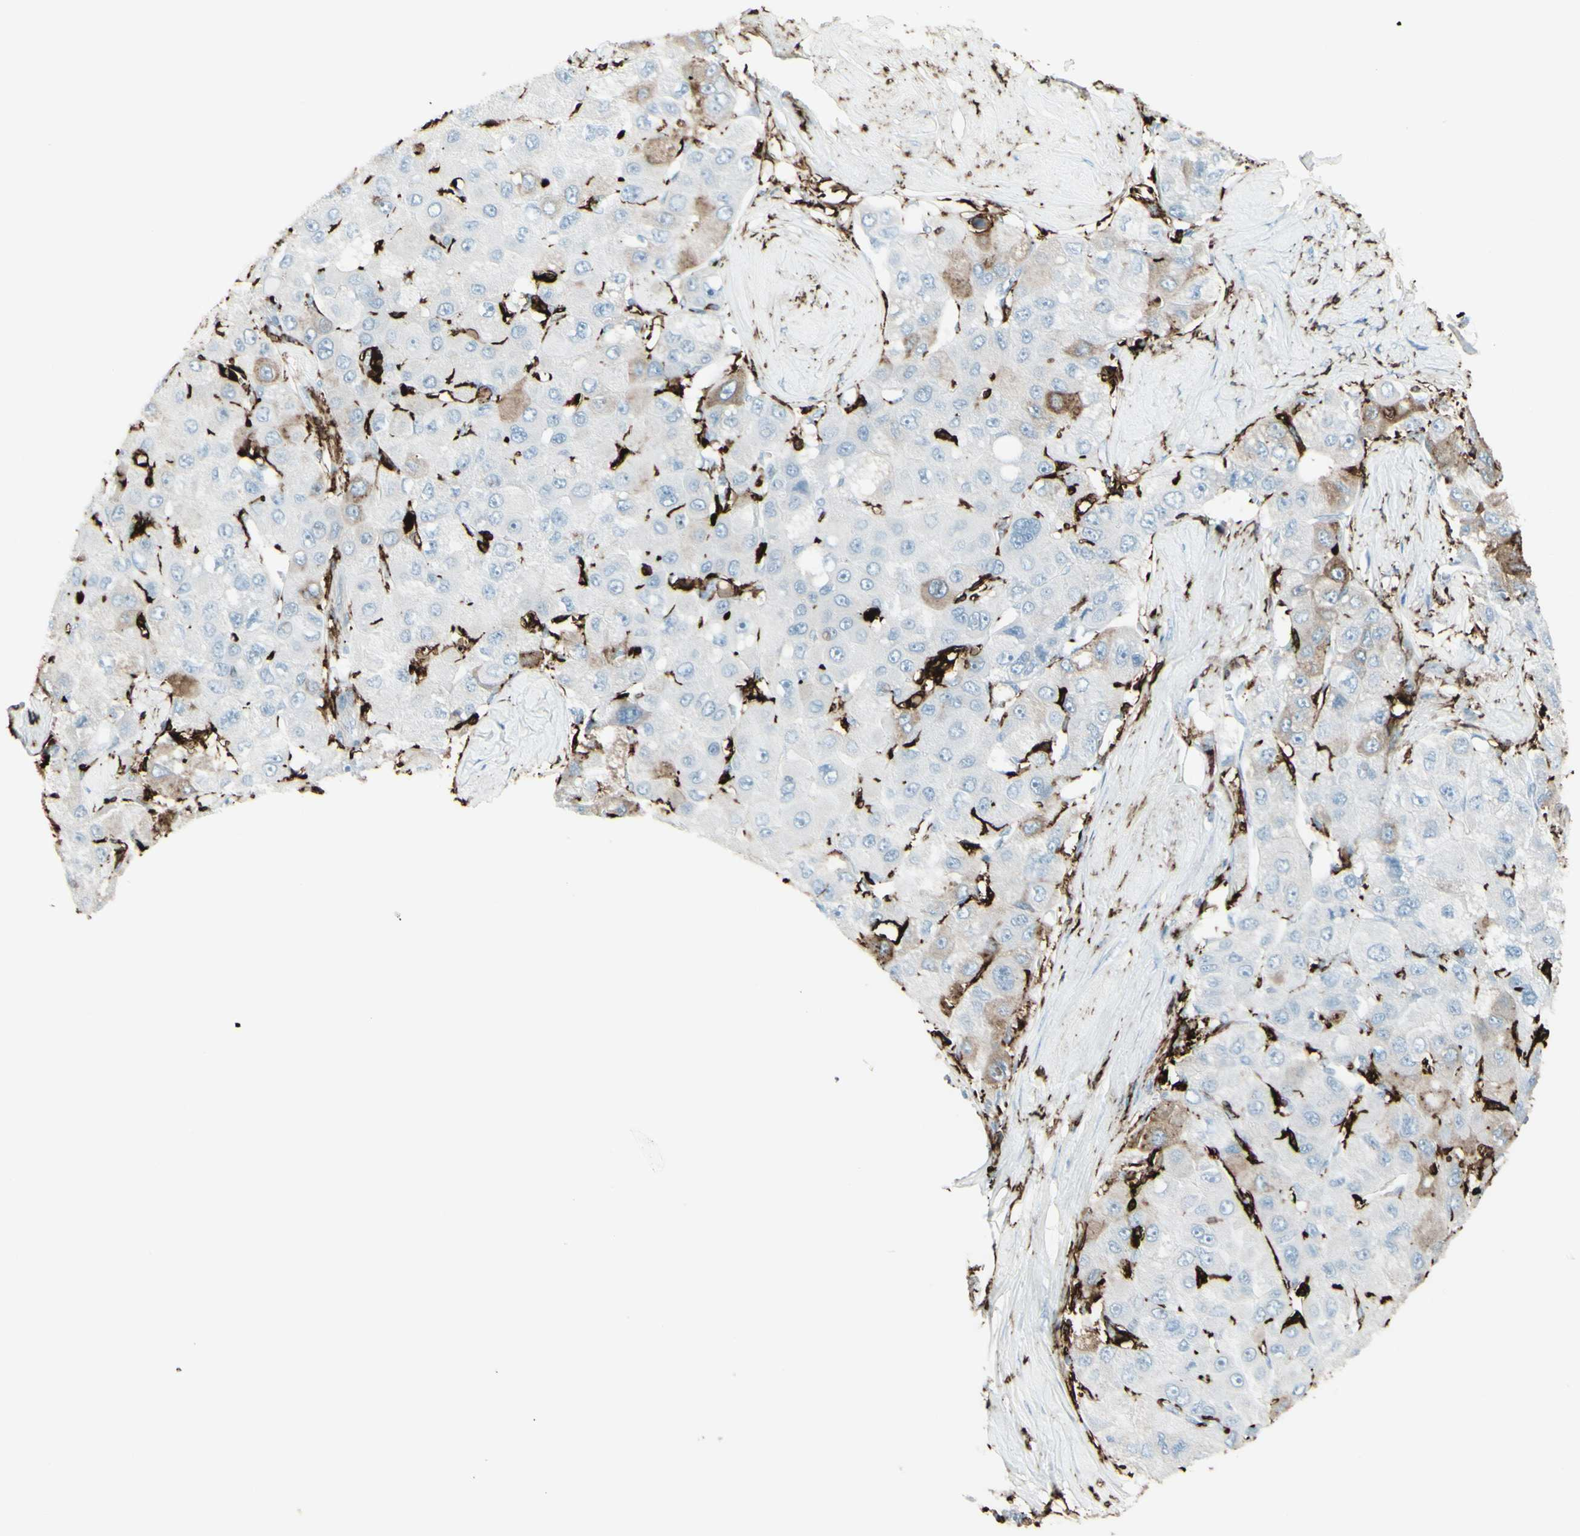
{"staining": {"intensity": "moderate", "quantity": "<25%", "location": "cytoplasmic/membranous"}, "tissue": "liver cancer", "cell_type": "Tumor cells", "image_type": "cancer", "snomed": [{"axis": "morphology", "description": "Carcinoma, Hepatocellular, NOS"}, {"axis": "topography", "description": "Liver"}], "caption": "A histopathology image of human liver cancer (hepatocellular carcinoma) stained for a protein shows moderate cytoplasmic/membranous brown staining in tumor cells. (DAB (3,3'-diaminobenzidine) IHC with brightfield microscopy, high magnification).", "gene": "HLA-DPB1", "patient": {"sex": "male", "age": 80}}